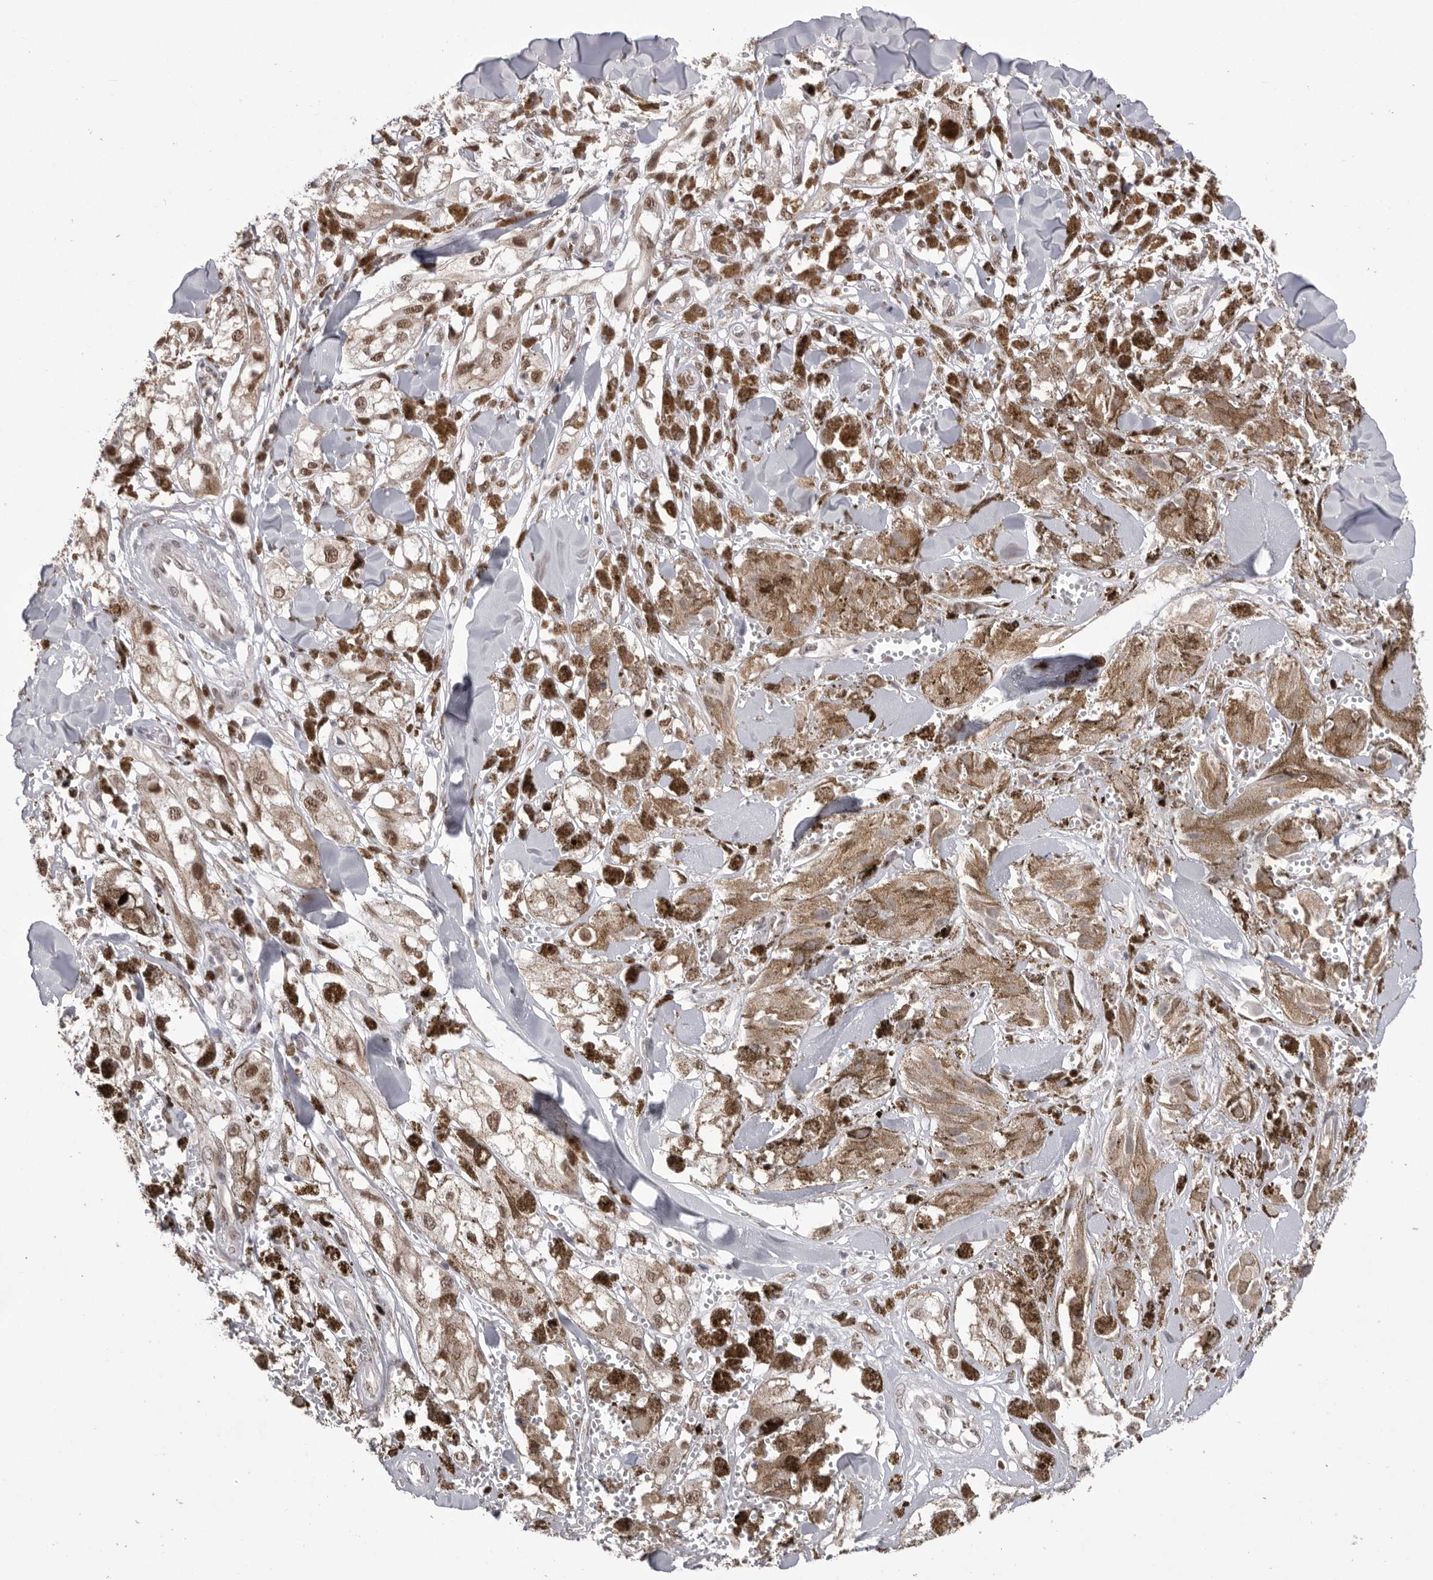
{"staining": {"intensity": "weak", "quantity": ">75%", "location": "nuclear"}, "tissue": "melanoma", "cell_type": "Tumor cells", "image_type": "cancer", "snomed": [{"axis": "morphology", "description": "Malignant melanoma, NOS"}, {"axis": "topography", "description": "Skin"}], "caption": "Immunohistochemistry (DAB) staining of human malignant melanoma exhibits weak nuclear protein staining in about >75% of tumor cells.", "gene": "BCLAF3", "patient": {"sex": "male", "age": 88}}